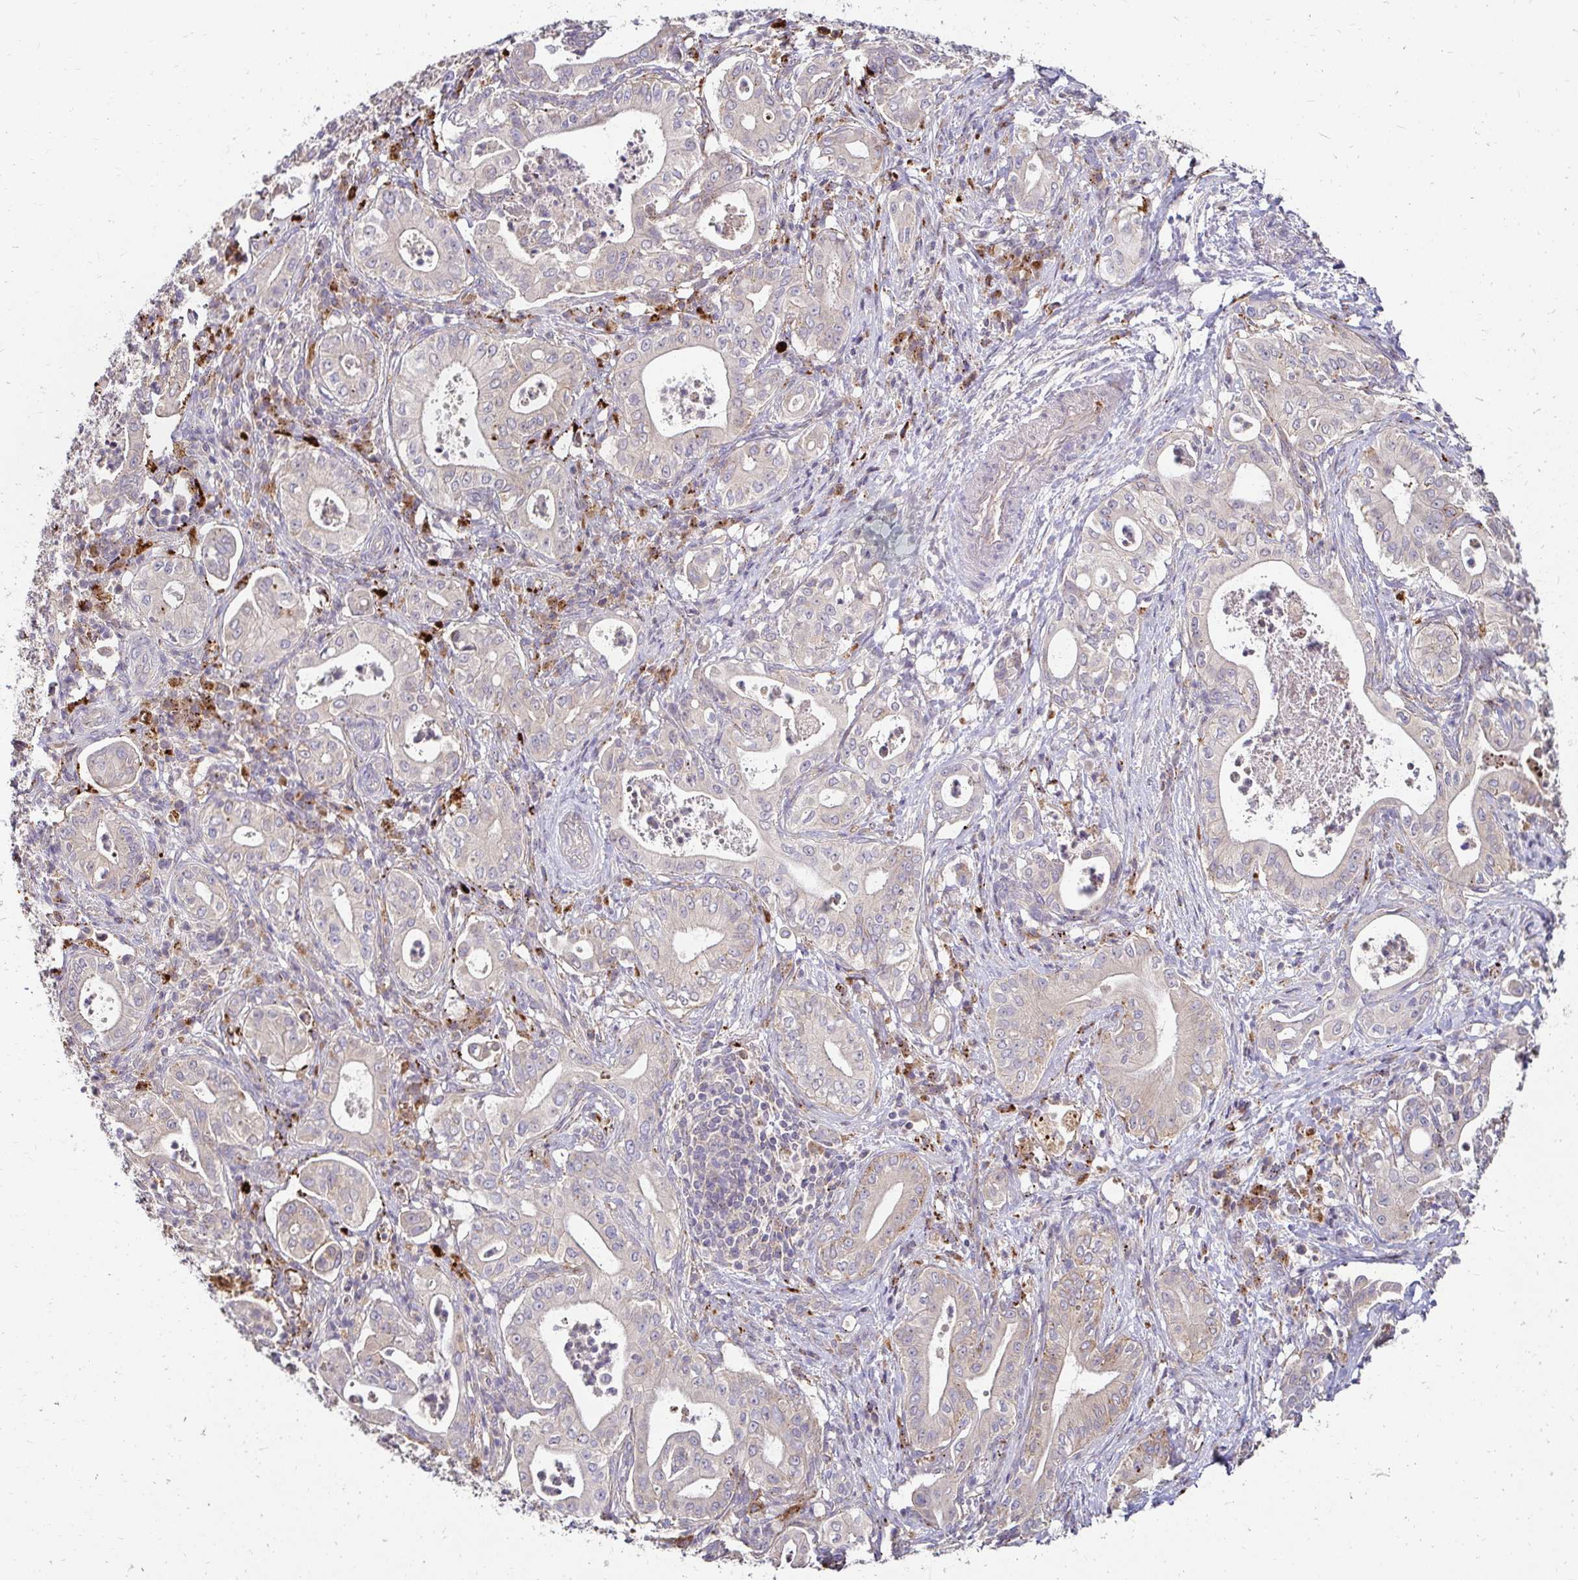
{"staining": {"intensity": "negative", "quantity": "none", "location": "none"}, "tissue": "pancreatic cancer", "cell_type": "Tumor cells", "image_type": "cancer", "snomed": [{"axis": "morphology", "description": "Adenocarcinoma, NOS"}, {"axis": "topography", "description": "Pancreas"}], "caption": "Tumor cells show no significant protein positivity in pancreatic adenocarcinoma.", "gene": "IDUA", "patient": {"sex": "male", "age": 71}}